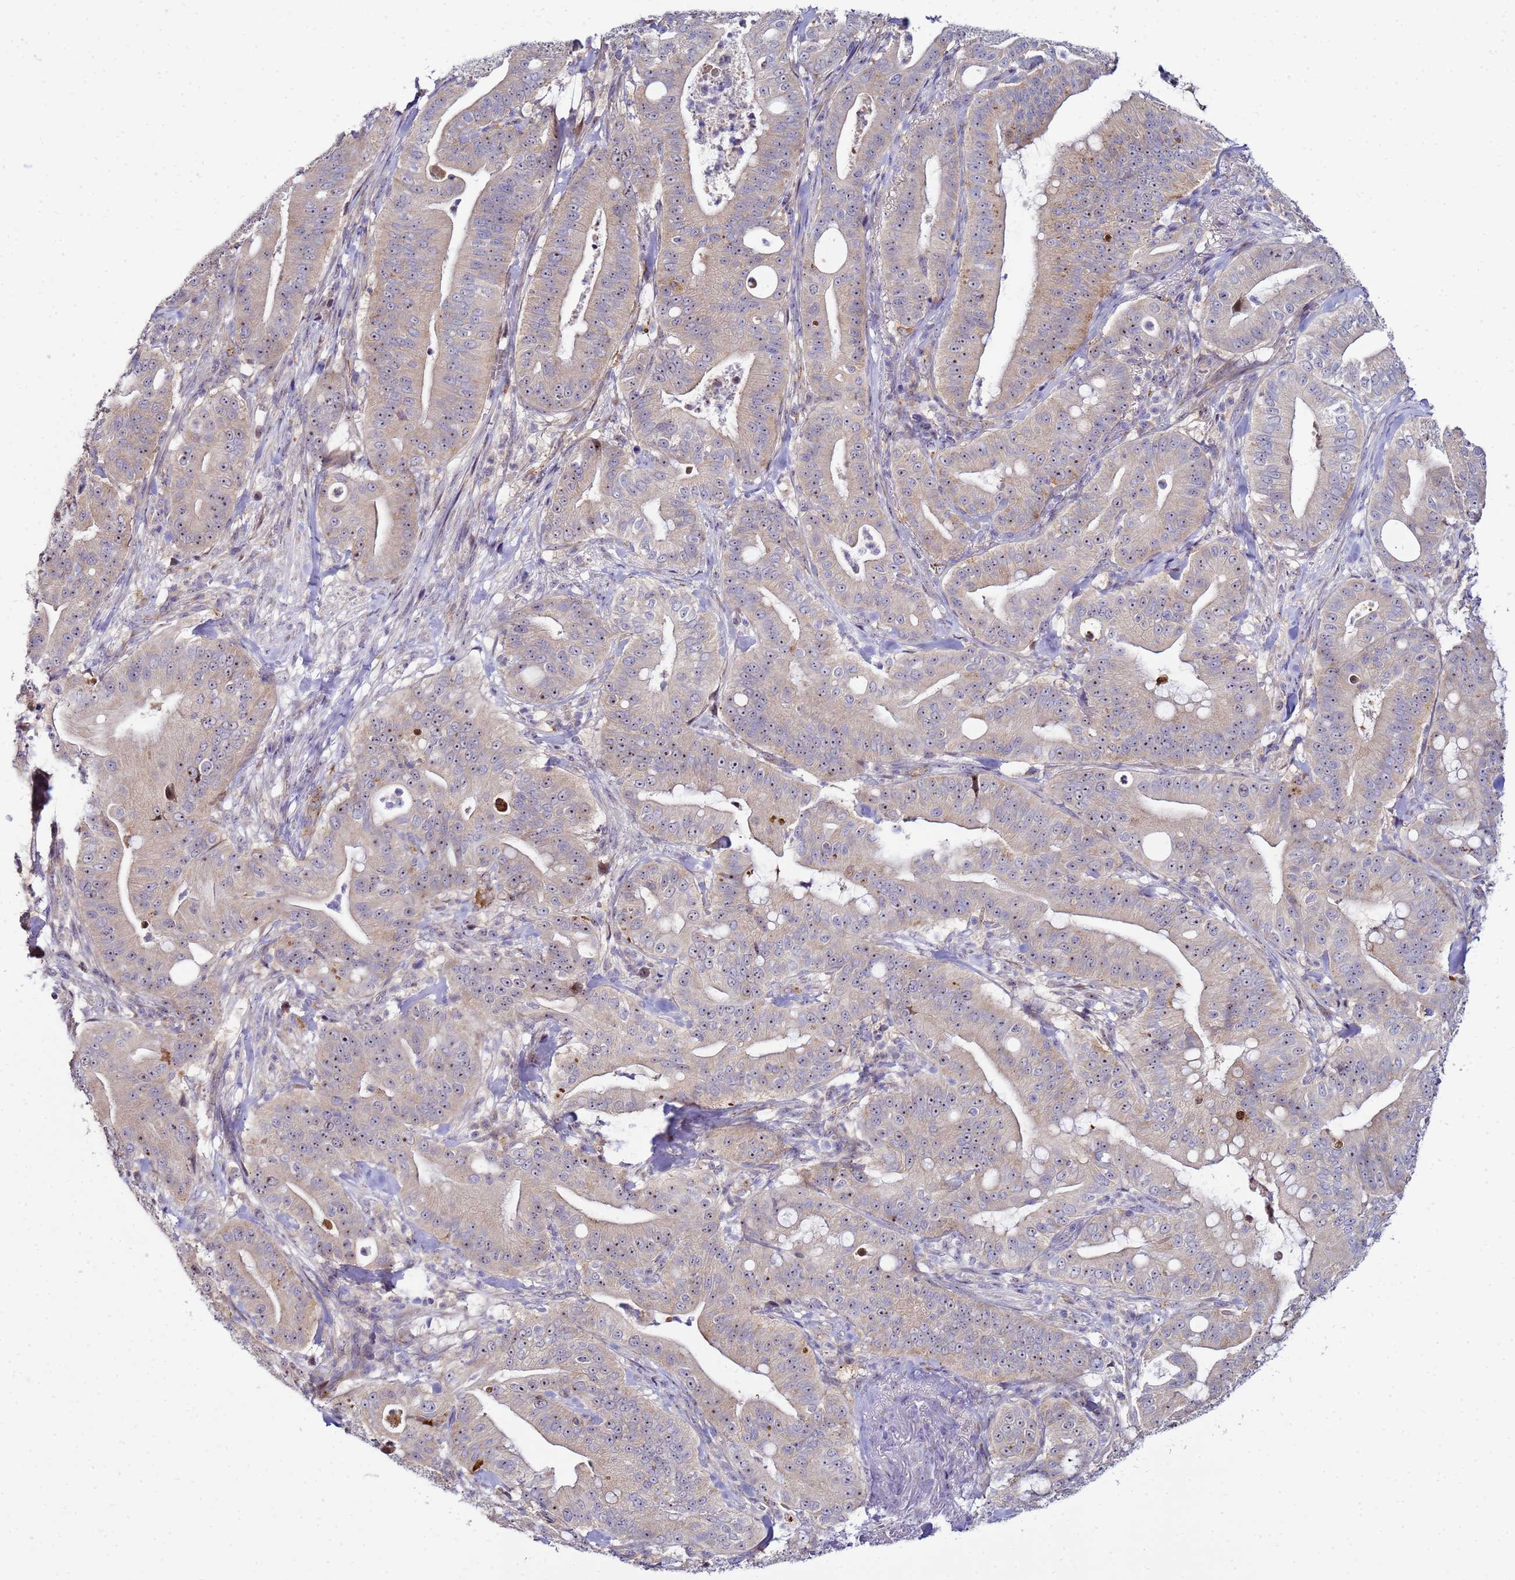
{"staining": {"intensity": "weak", "quantity": "25%-75%", "location": "cytoplasmic/membranous,nuclear"}, "tissue": "pancreatic cancer", "cell_type": "Tumor cells", "image_type": "cancer", "snomed": [{"axis": "morphology", "description": "Adenocarcinoma, NOS"}, {"axis": "topography", "description": "Pancreas"}], "caption": "About 25%-75% of tumor cells in human pancreatic adenocarcinoma exhibit weak cytoplasmic/membranous and nuclear protein positivity as visualized by brown immunohistochemical staining.", "gene": "NOL8", "patient": {"sex": "male", "age": 71}}